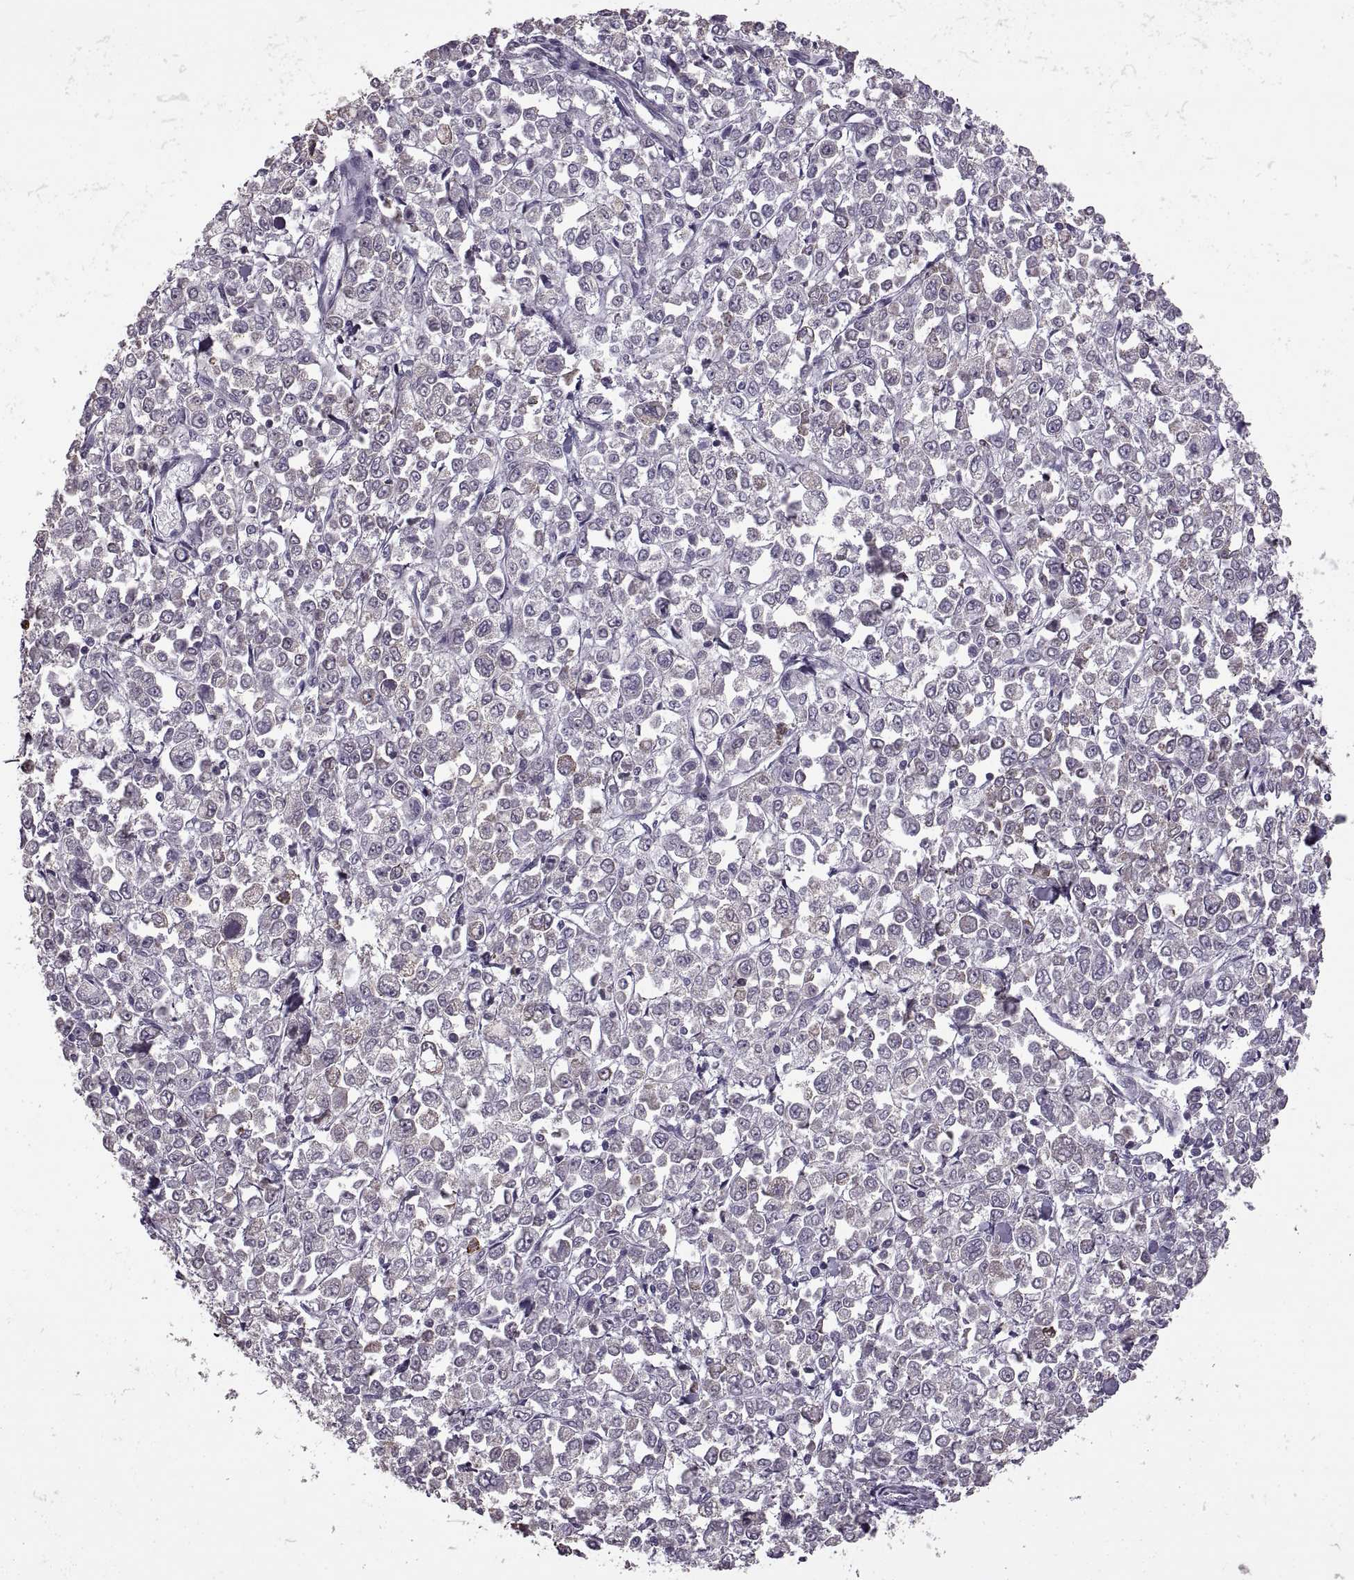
{"staining": {"intensity": "moderate", "quantity": "25%-75%", "location": "cytoplasmic/membranous"}, "tissue": "stomach cancer", "cell_type": "Tumor cells", "image_type": "cancer", "snomed": [{"axis": "morphology", "description": "Adenocarcinoma, NOS"}, {"axis": "topography", "description": "Stomach, upper"}], "caption": "There is medium levels of moderate cytoplasmic/membranous positivity in tumor cells of stomach cancer, as demonstrated by immunohistochemical staining (brown color).", "gene": "PABPC1", "patient": {"sex": "male", "age": 70}}